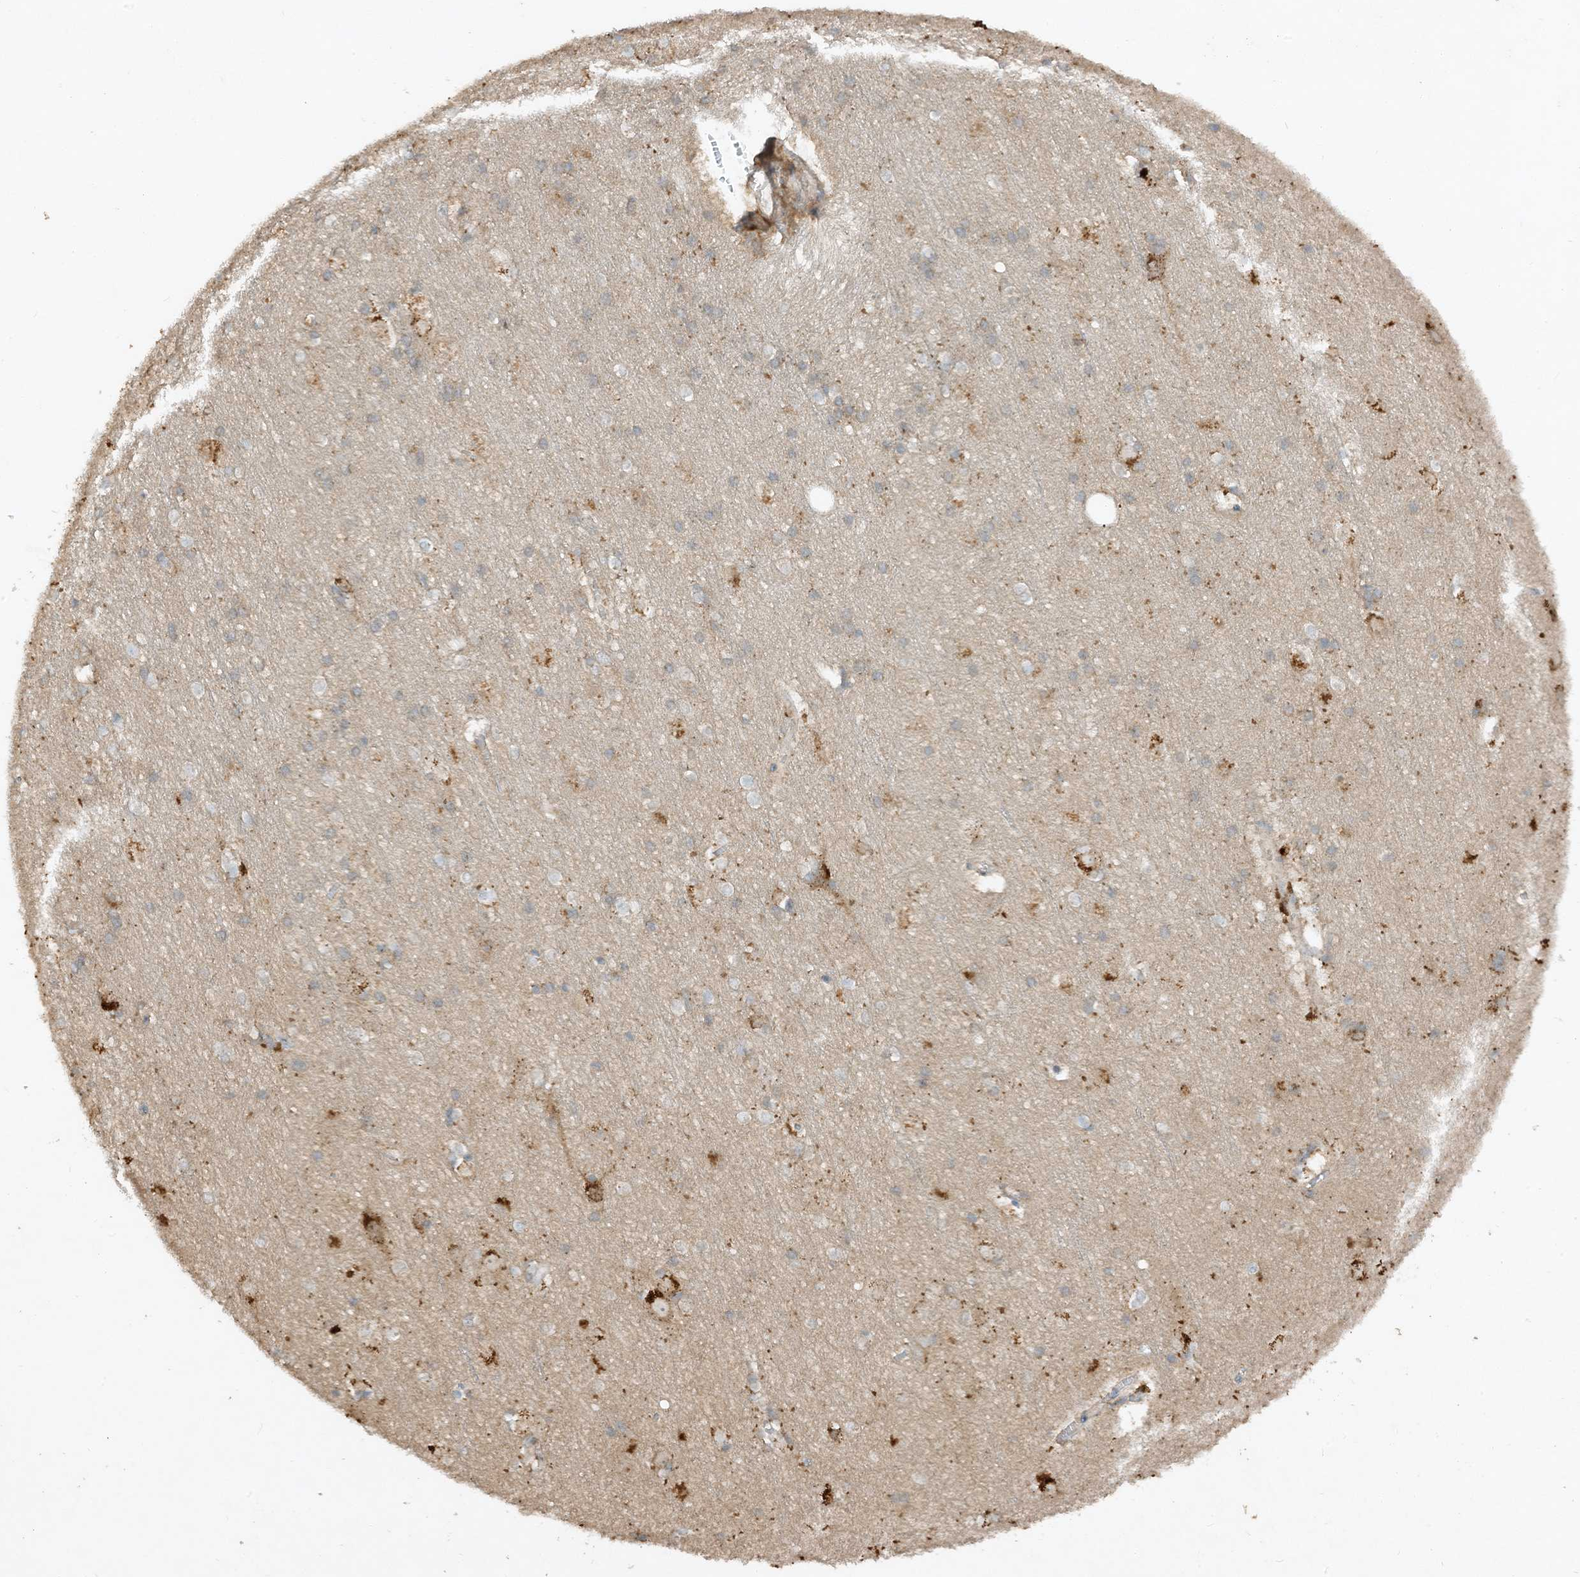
{"staining": {"intensity": "weak", "quantity": ">75%", "location": "cytoplasmic/membranous"}, "tissue": "cerebral cortex", "cell_type": "Endothelial cells", "image_type": "normal", "snomed": [{"axis": "morphology", "description": "Normal tissue, NOS"}, {"axis": "topography", "description": "Cerebral cortex"}], "caption": "There is low levels of weak cytoplasmic/membranous staining in endothelial cells of benign cerebral cortex, as demonstrated by immunohistochemical staining (brown color).", "gene": "LDAH", "patient": {"sex": "male", "age": 54}}